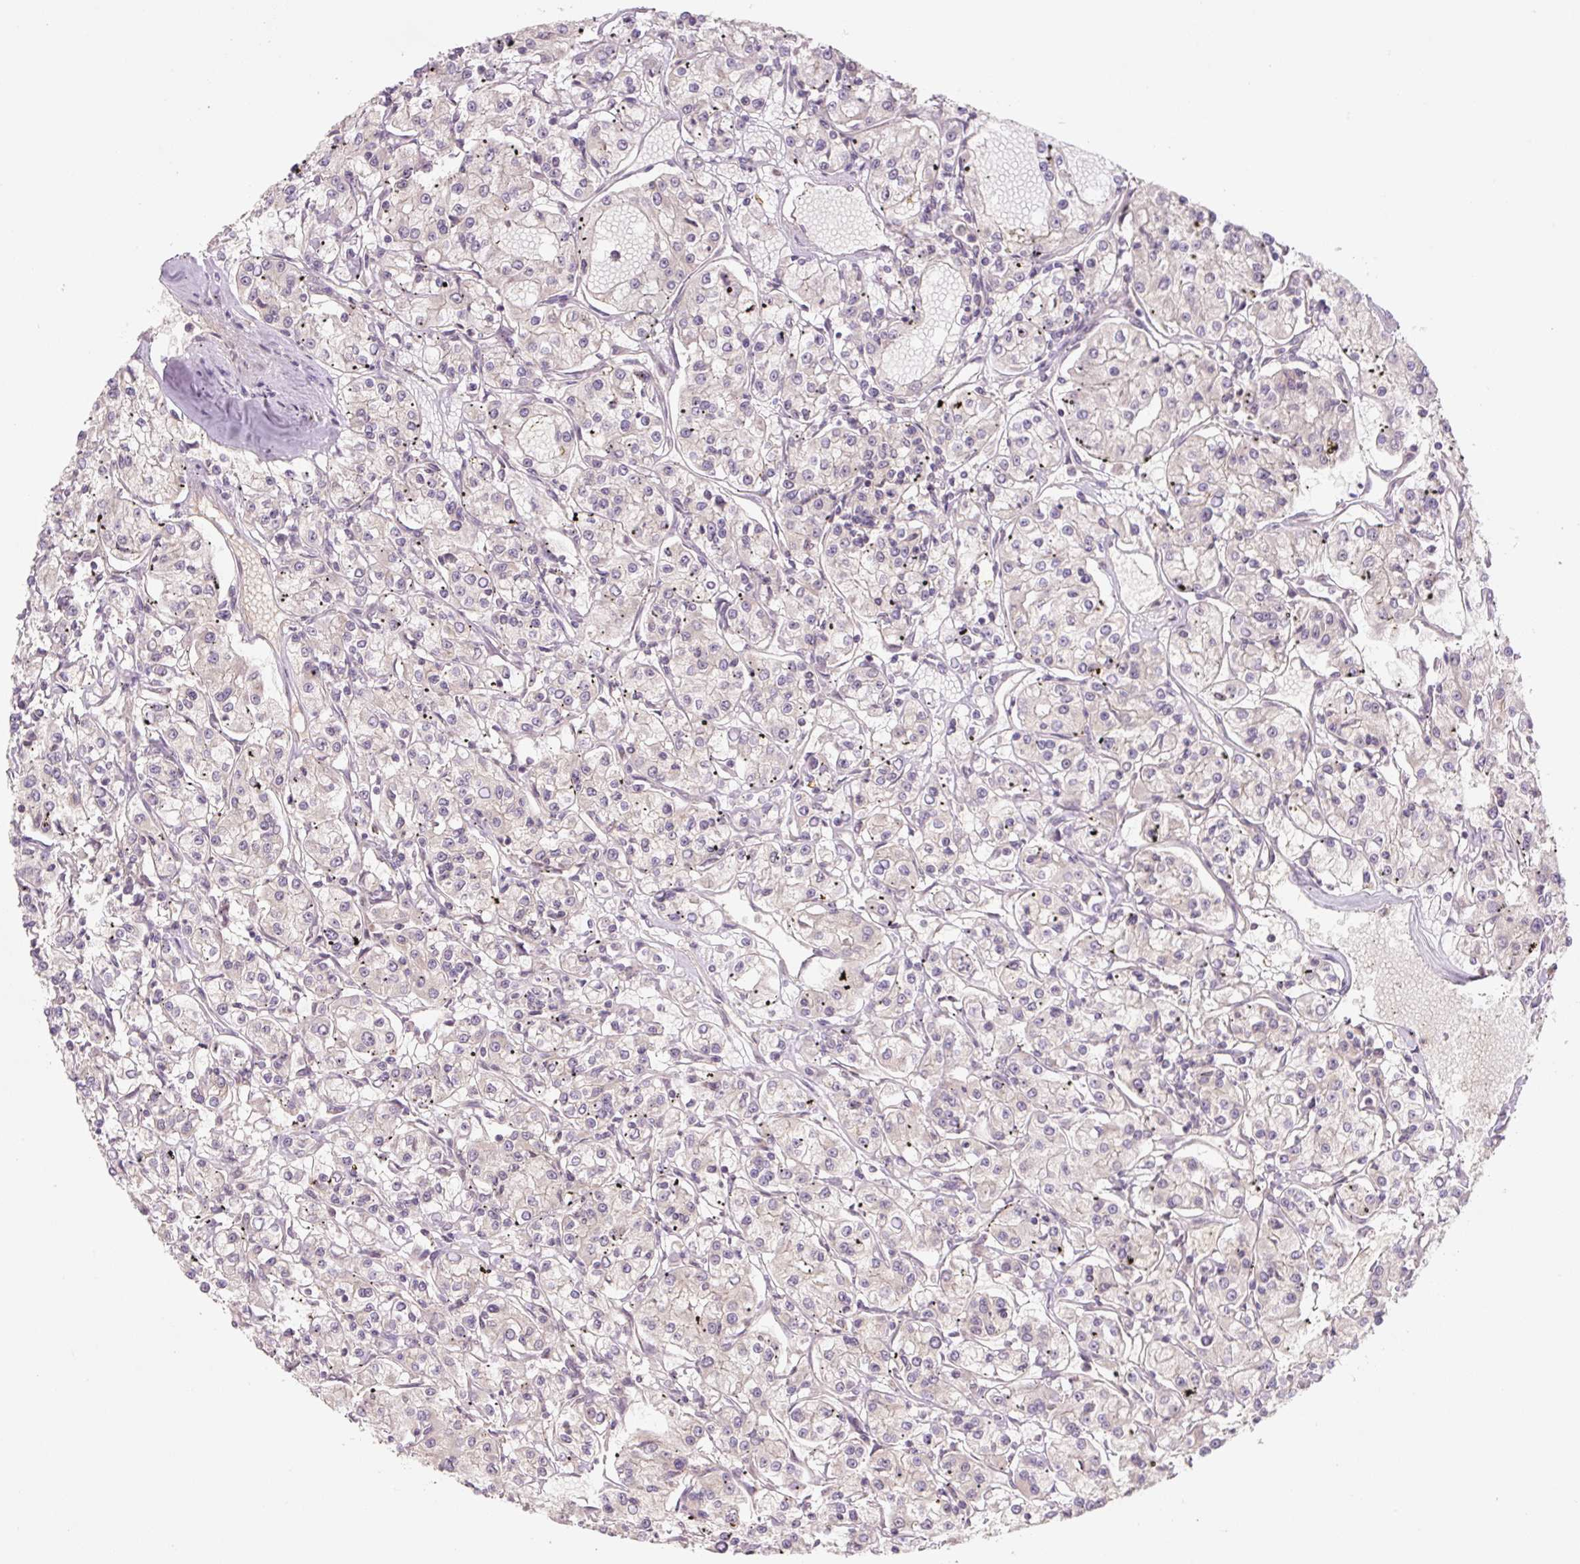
{"staining": {"intensity": "negative", "quantity": "none", "location": "none"}, "tissue": "renal cancer", "cell_type": "Tumor cells", "image_type": "cancer", "snomed": [{"axis": "morphology", "description": "Adenocarcinoma, NOS"}, {"axis": "topography", "description": "Kidney"}], "caption": "There is no significant staining in tumor cells of renal cancer.", "gene": "C2orf73", "patient": {"sex": "female", "age": 59}}